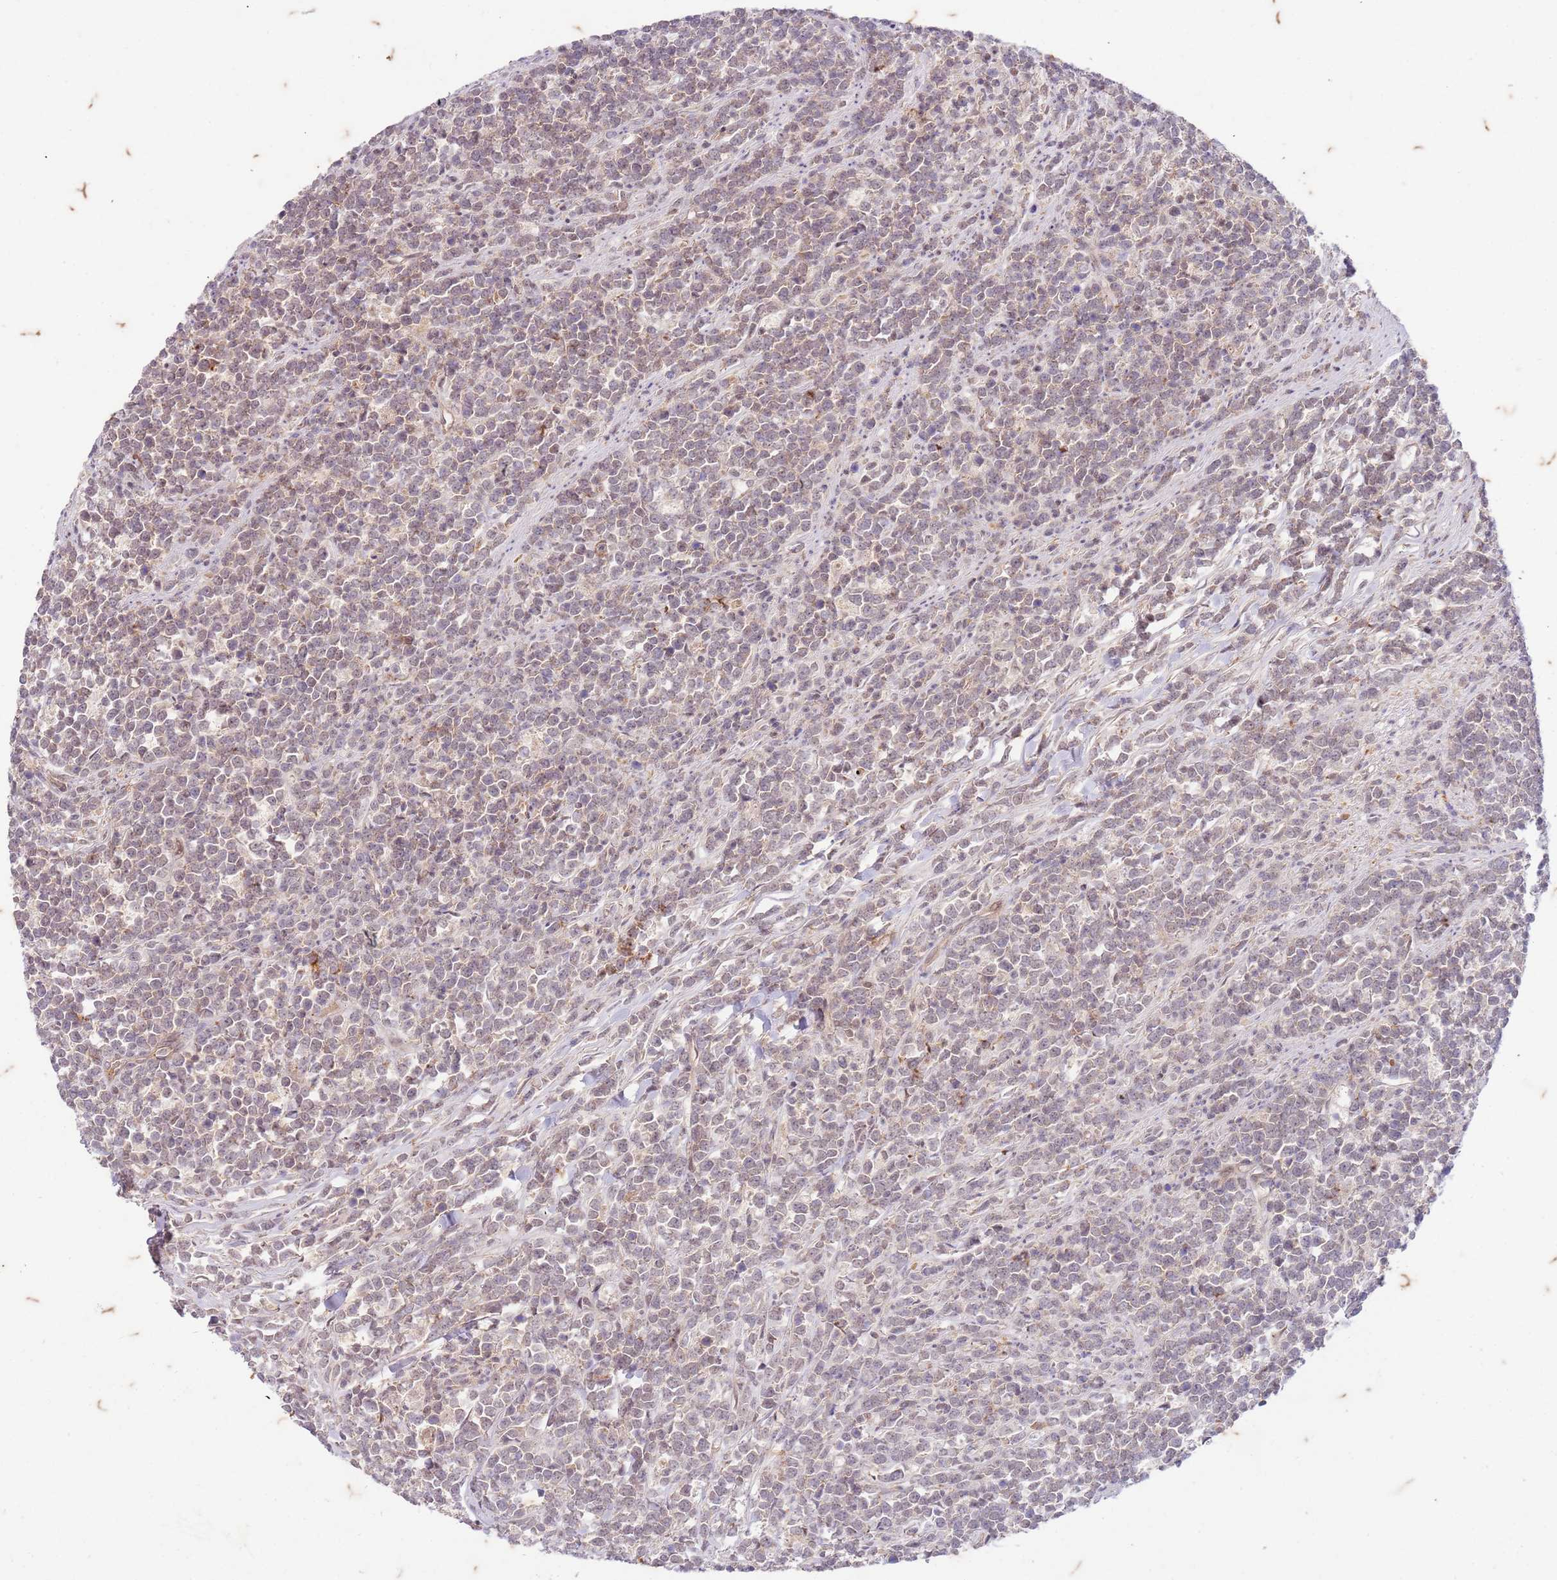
{"staining": {"intensity": "weak", "quantity": "25%-75%", "location": "cytoplasmic/membranous,nuclear"}, "tissue": "lymphoma", "cell_type": "Tumor cells", "image_type": "cancer", "snomed": [{"axis": "morphology", "description": "Malignant lymphoma, non-Hodgkin's type, High grade"}, {"axis": "topography", "description": "Small intestine"}, {"axis": "topography", "description": "Colon"}], "caption": "IHC micrograph of neoplastic tissue: lymphoma stained using immunohistochemistry (IHC) shows low levels of weak protein expression localized specifically in the cytoplasmic/membranous and nuclear of tumor cells, appearing as a cytoplasmic/membranous and nuclear brown color.", "gene": "RAPGEF3", "patient": {"sex": "male", "age": 8}}